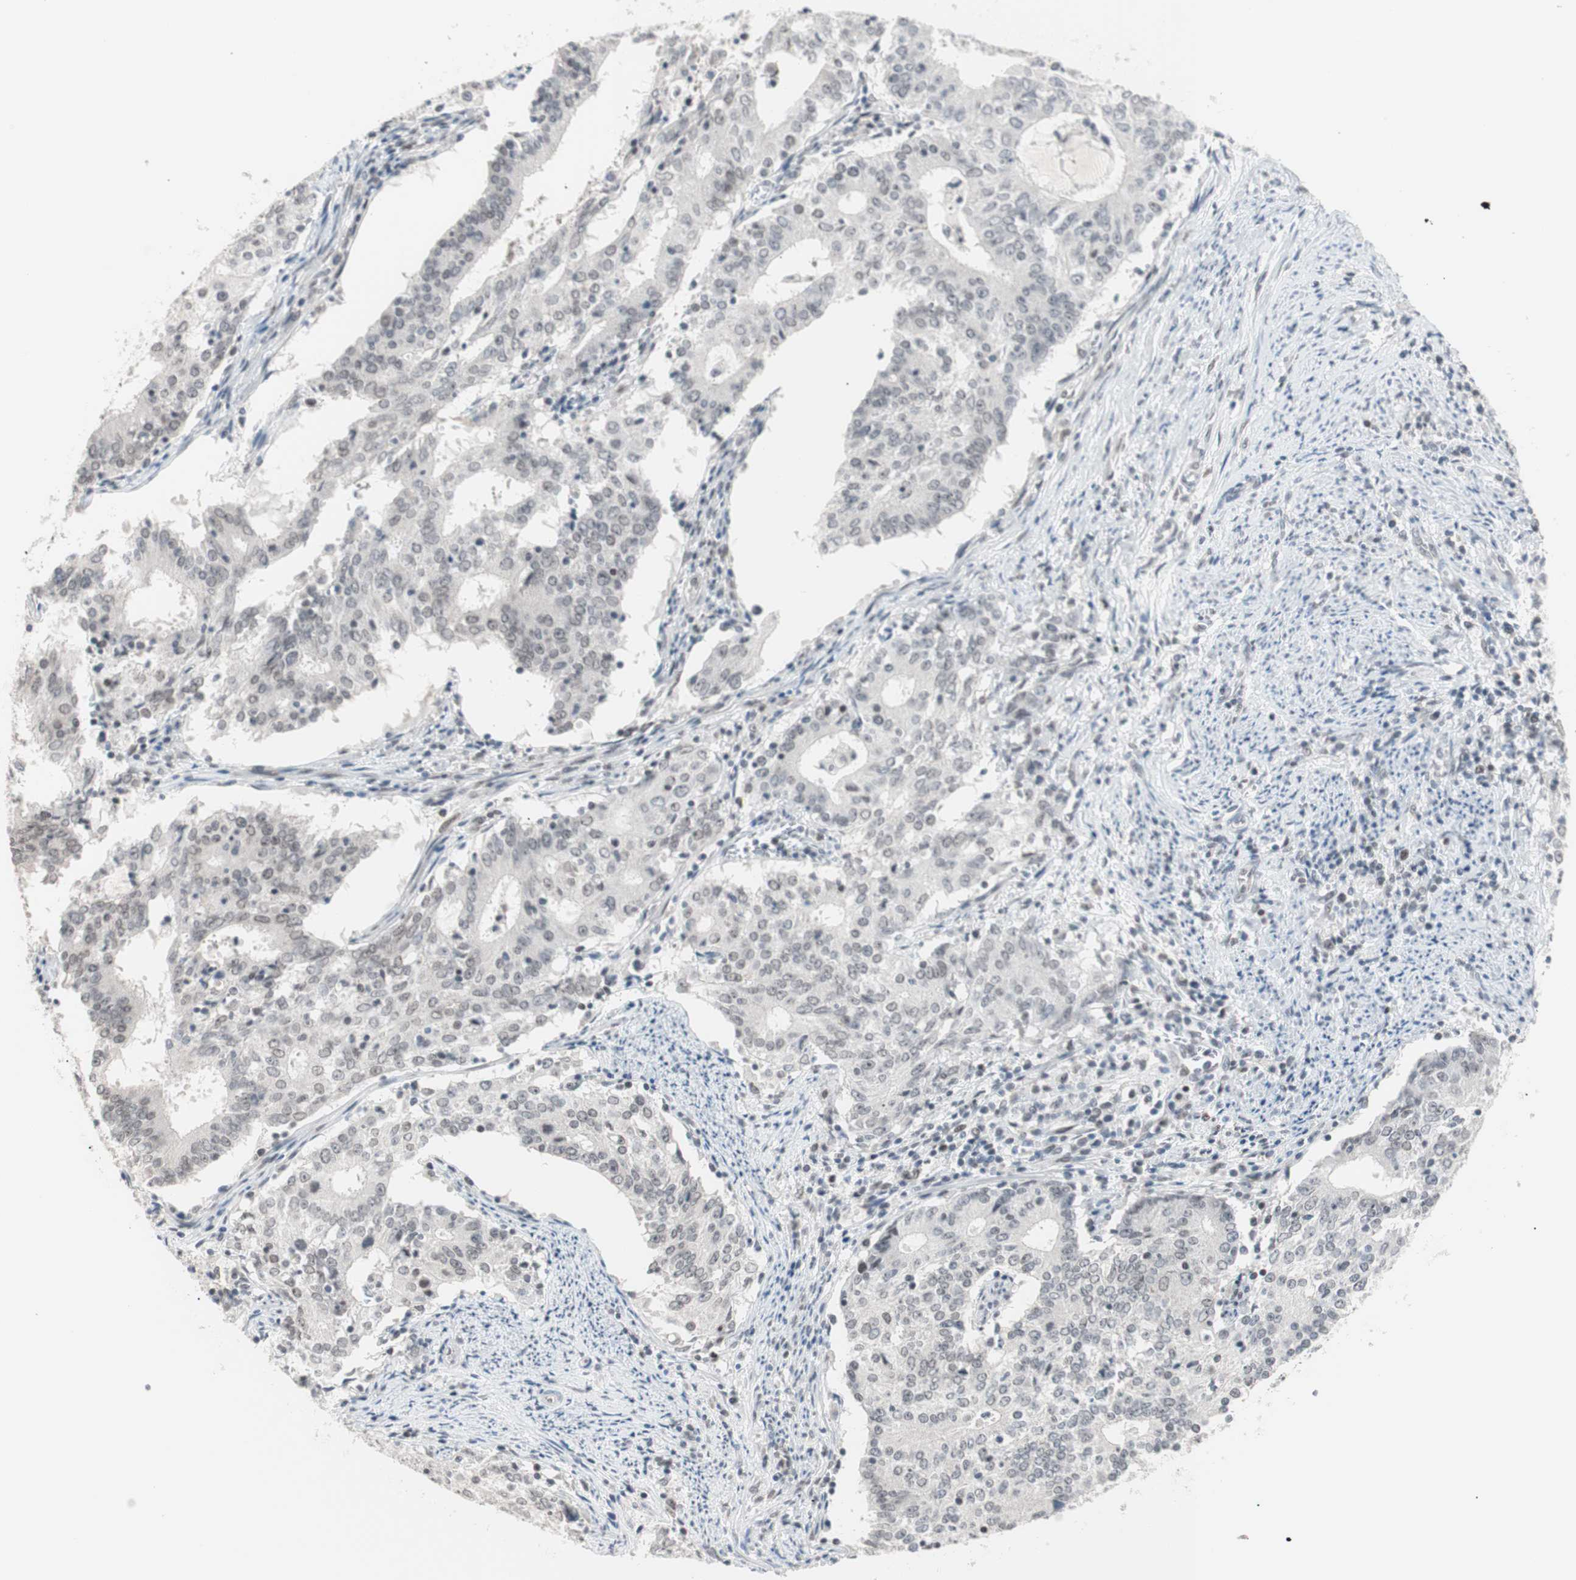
{"staining": {"intensity": "negative", "quantity": "none", "location": "none"}, "tissue": "cervical cancer", "cell_type": "Tumor cells", "image_type": "cancer", "snomed": [{"axis": "morphology", "description": "Adenocarcinoma, NOS"}, {"axis": "topography", "description": "Cervix"}], "caption": "High magnification brightfield microscopy of cervical cancer (adenocarcinoma) stained with DAB (brown) and counterstained with hematoxylin (blue): tumor cells show no significant staining. (Immunohistochemistry, brightfield microscopy, high magnification).", "gene": "LIG3", "patient": {"sex": "female", "age": 44}}